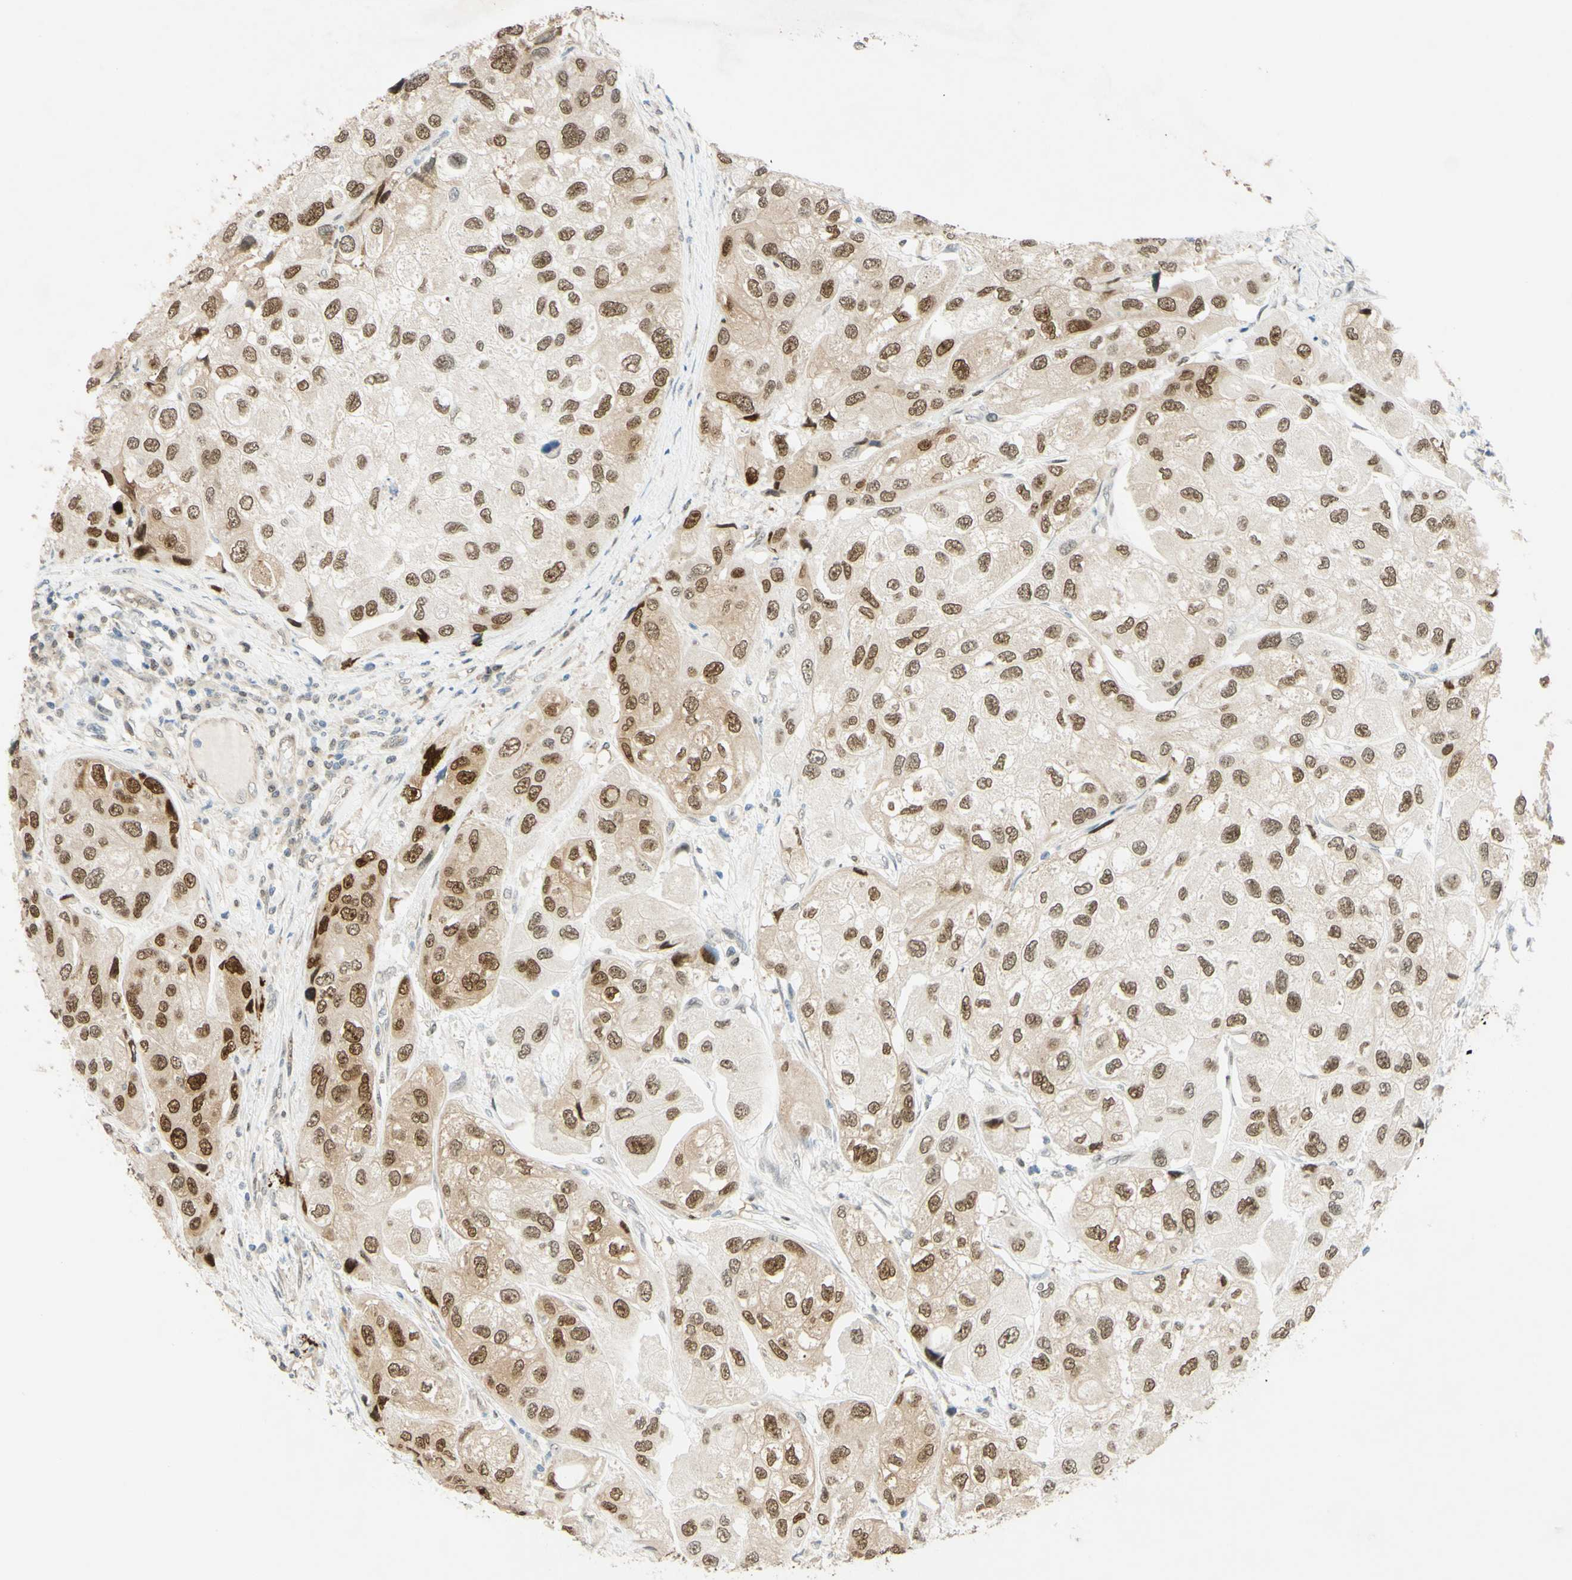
{"staining": {"intensity": "weak", "quantity": ">75%", "location": "cytoplasmic/membranous,nuclear"}, "tissue": "urothelial cancer", "cell_type": "Tumor cells", "image_type": "cancer", "snomed": [{"axis": "morphology", "description": "Urothelial carcinoma, High grade"}, {"axis": "topography", "description": "Urinary bladder"}], "caption": "This histopathology image displays urothelial cancer stained with immunohistochemistry to label a protein in brown. The cytoplasmic/membranous and nuclear of tumor cells show weak positivity for the protein. Nuclei are counter-stained blue.", "gene": "POLB", "patient": {"sex": "female", "age": 64}}